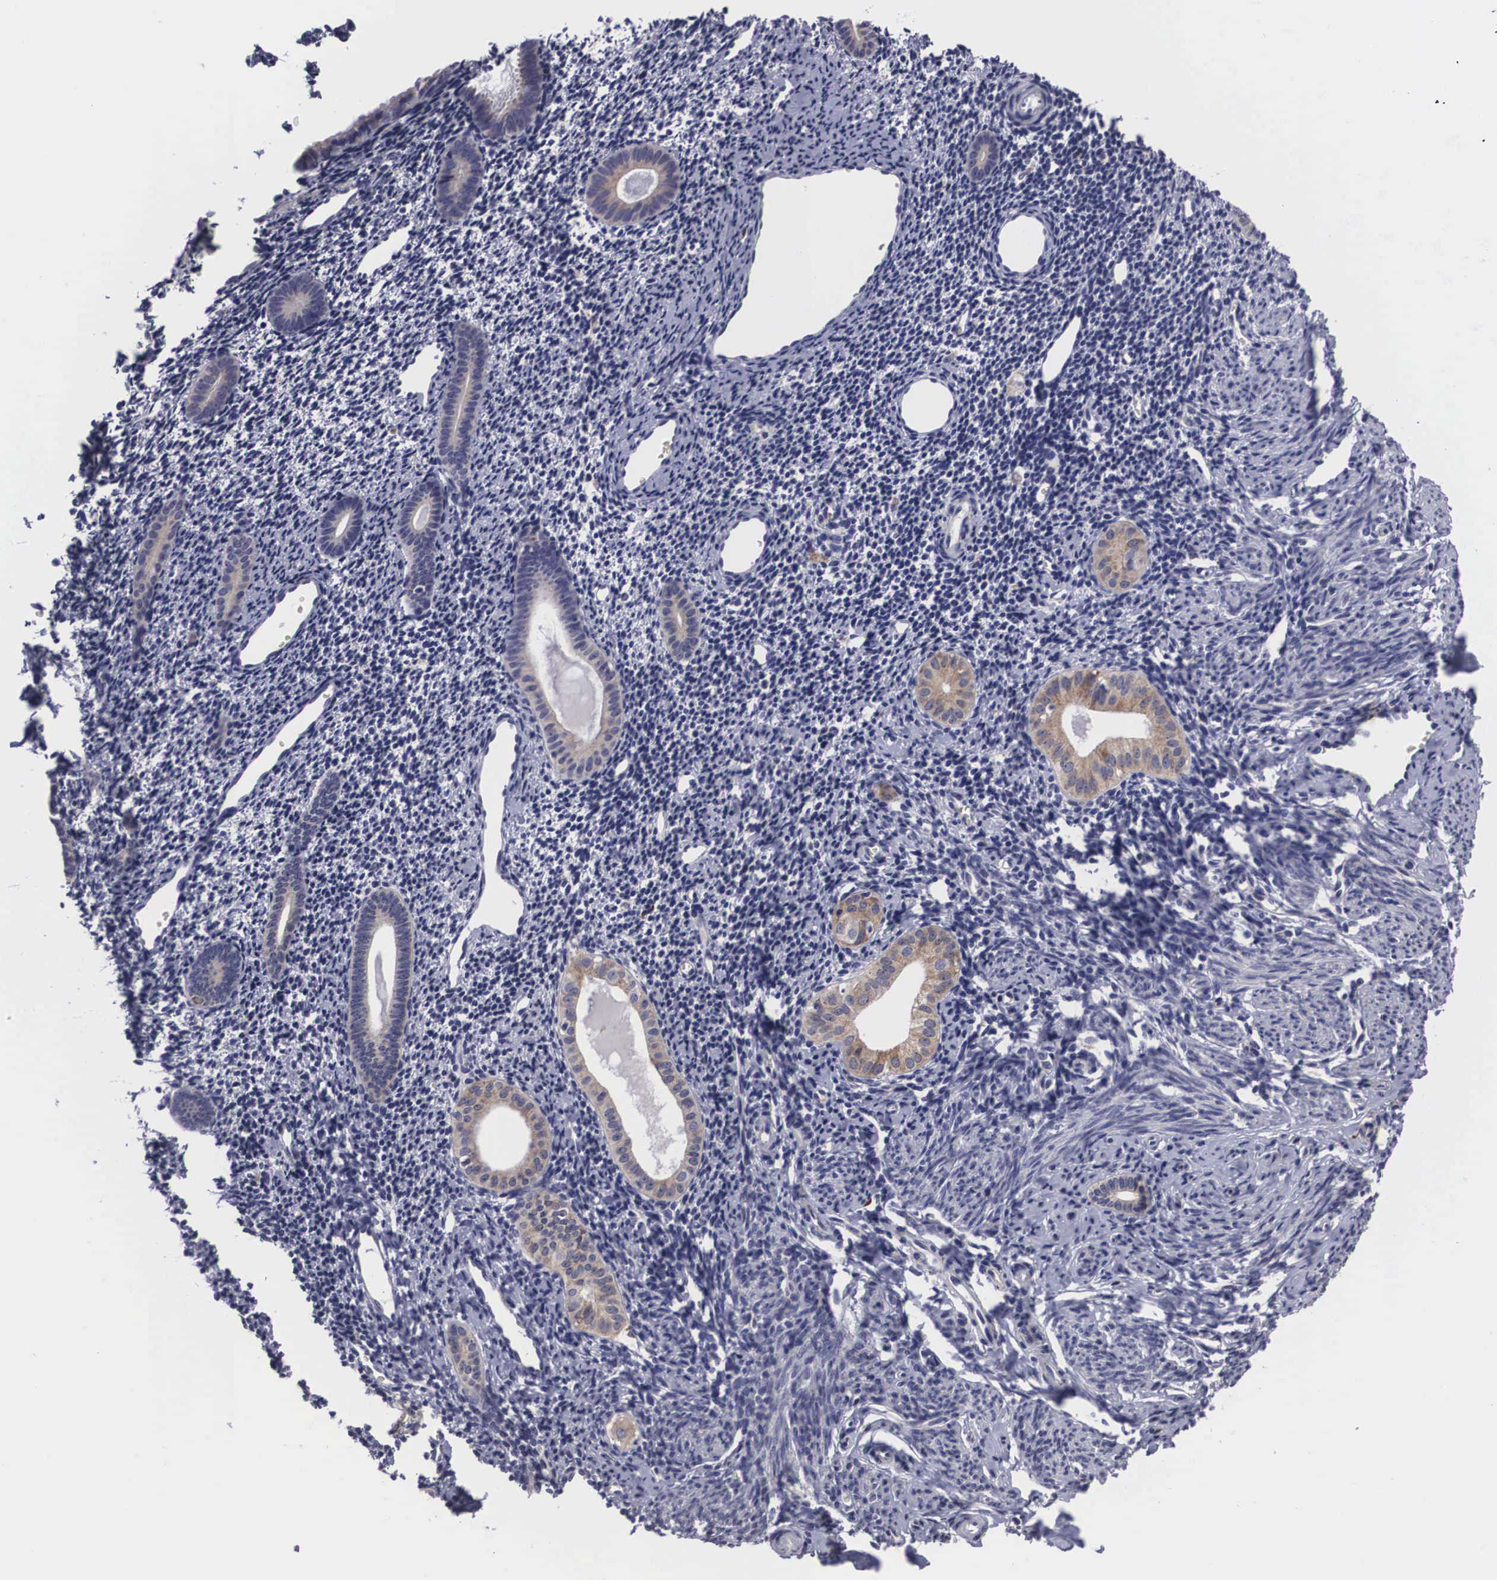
{"staining": {"intensity": "negative", "quantity": "none", "location": "none"}, "tissue": "endometrium", "cell_type": "Cells in endometrial stroma", "image_type": "normal", "snomed": [{"axis": "morphology", "description": "Normal tissue, NOS"}, {"axis": "morphology", "description": "Neoplasm, benign, NOS"}, {"axis": "topography", "description": "Uterus"}], "caption": "Image shows no significant protein staining in cells in endometrial stroma of unremarkable endometrium. Brightfield microscopy of immunohistochemistry (IHC) stained with DAB (brown) and hematoxylin (blue), captured at high magnification.", "gene": "CRELD2", "patient": {"sex": "female", "age": 55}}